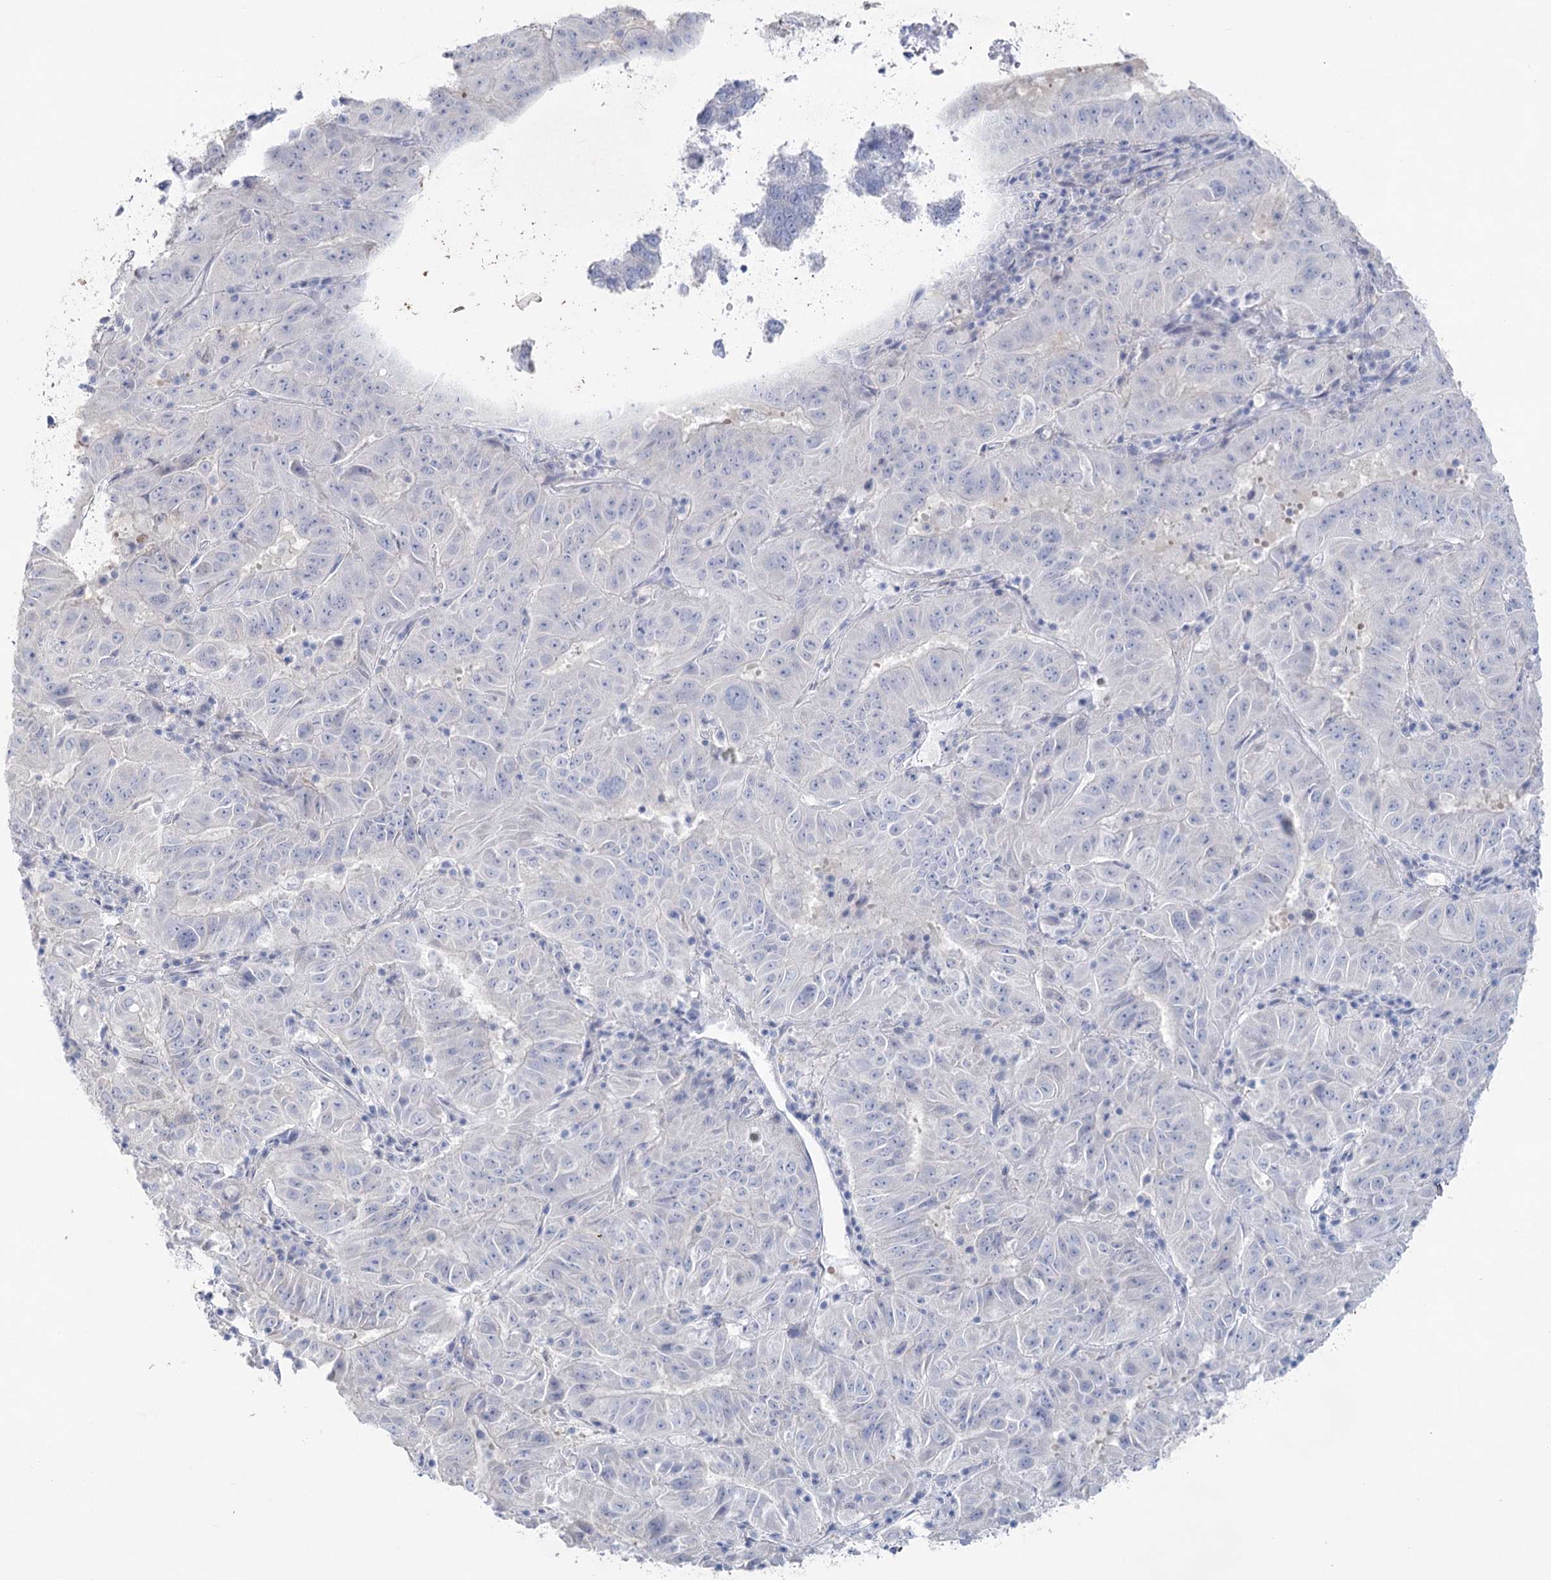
{"staining": {"intensity": "negative", "quantity": "none", "location": "none"}, "tissue": "pancreatic cancer", "cell_type": "Tumor cells", "image_type": "cancer", "snomed": [{"axis": "morphology", "description": "Adenocarcinoma, NOS"}, {"axis": "topography", "description": "Pancreas"}], "caption": "Tumor cells show no significant expression in pancreatic cancer. The staining is performed using DAB (3,3'-diaminobenzidine) brown chromogen with nuclei counter-stained in using hematoxylin.", "gene": "CCDC88A", "patient": {"sex": "male", "age": 63}}